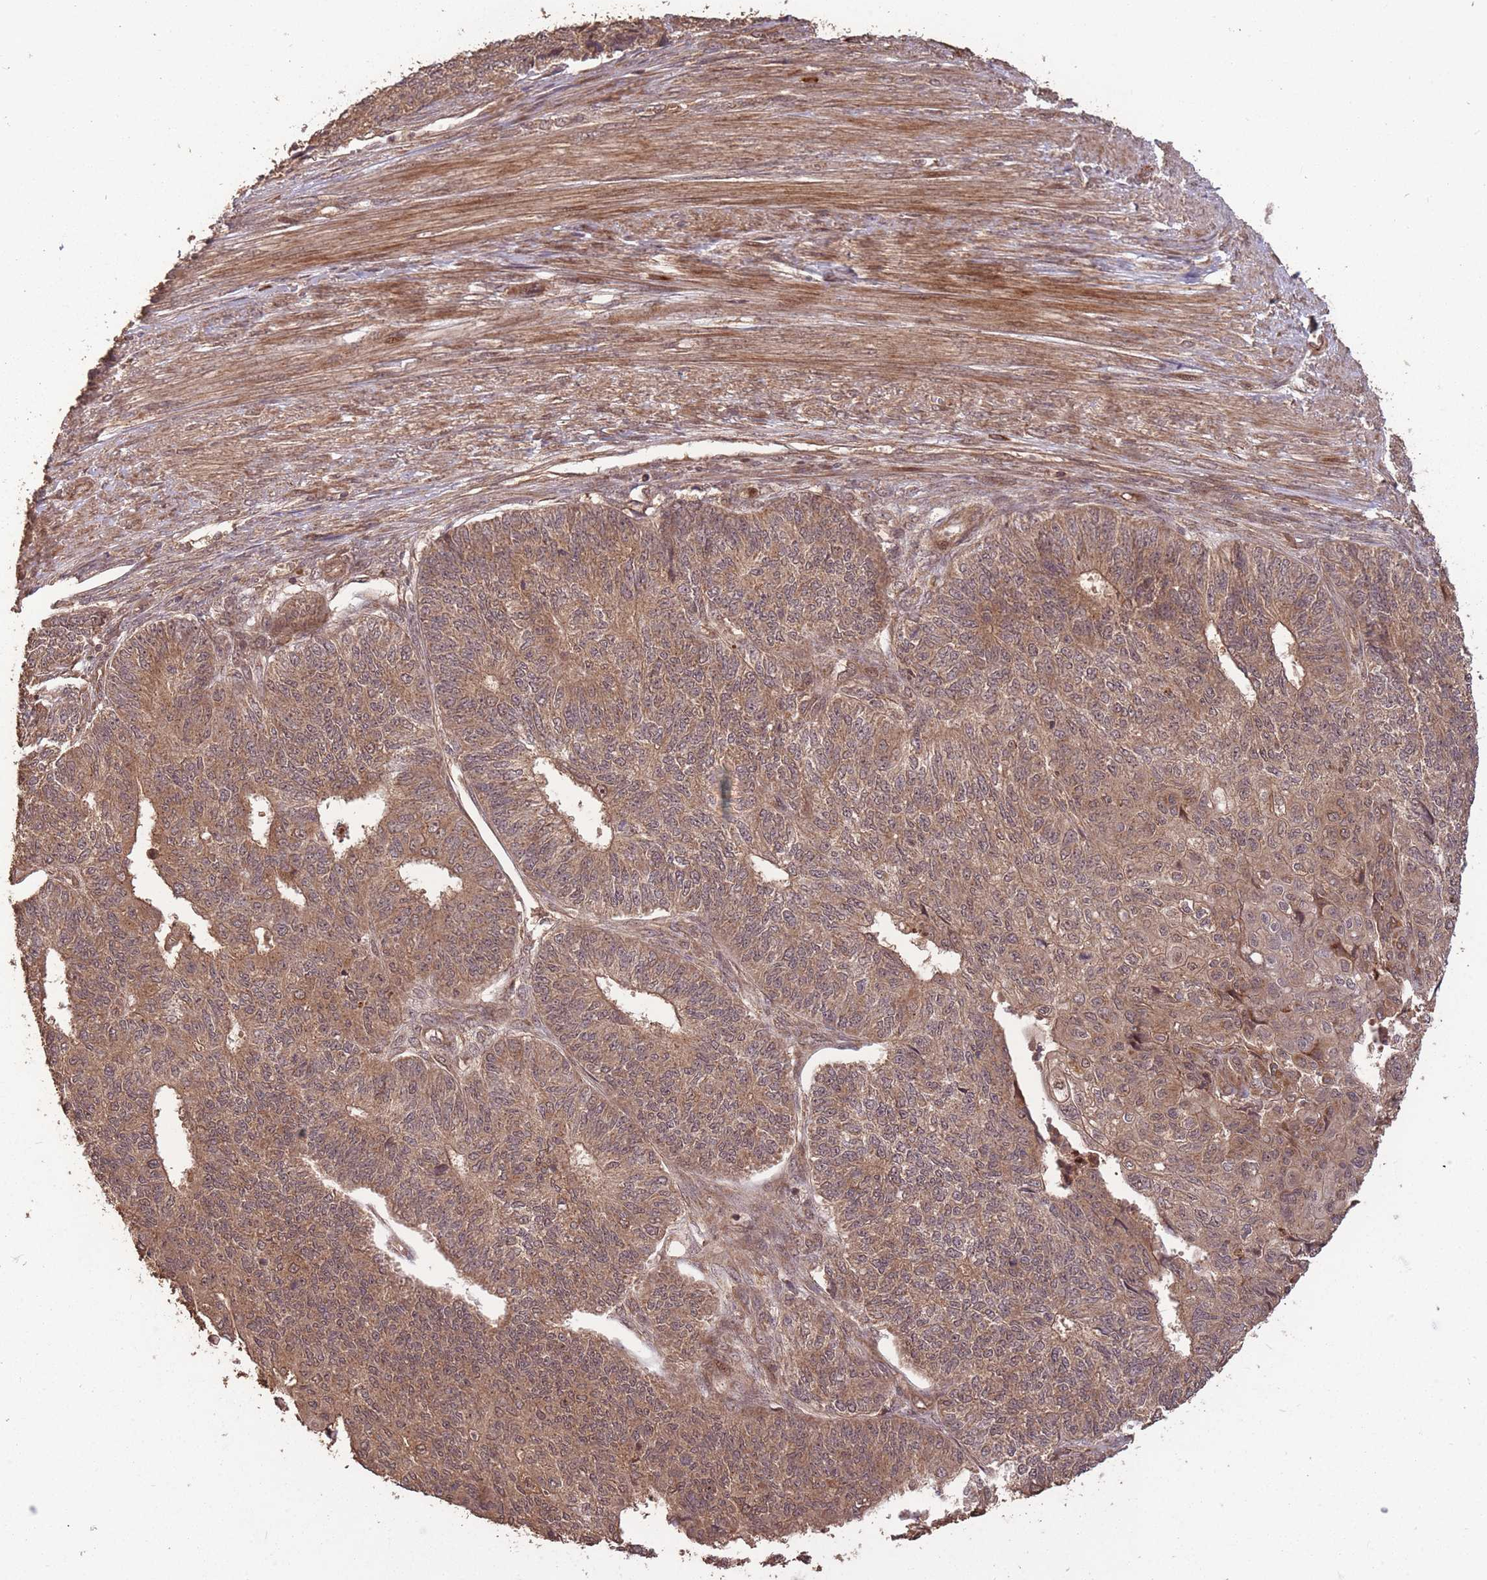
{"staining": {"intensity": "moderate", "quantity": ">75%", "location": "cytoplasmic/membranous"}, "tissue": "endometrial cancer", "cell_type": "Tumor cells", "image_type": "cancer", "snomed": [{"axis": "morphology", "description": "Adenocarcinoma, NOS"}, {"axis": "topography", "description": "Endometrium"}], "caption": "Adenocarcinoma (endometrial) stained with immunohistochemistry demonstrates moderate cytoplasmic/membranous expression in about >75% of tumor cells.", "gene": "ERBB3", "patient": {"sex": "female", "age": 32}}